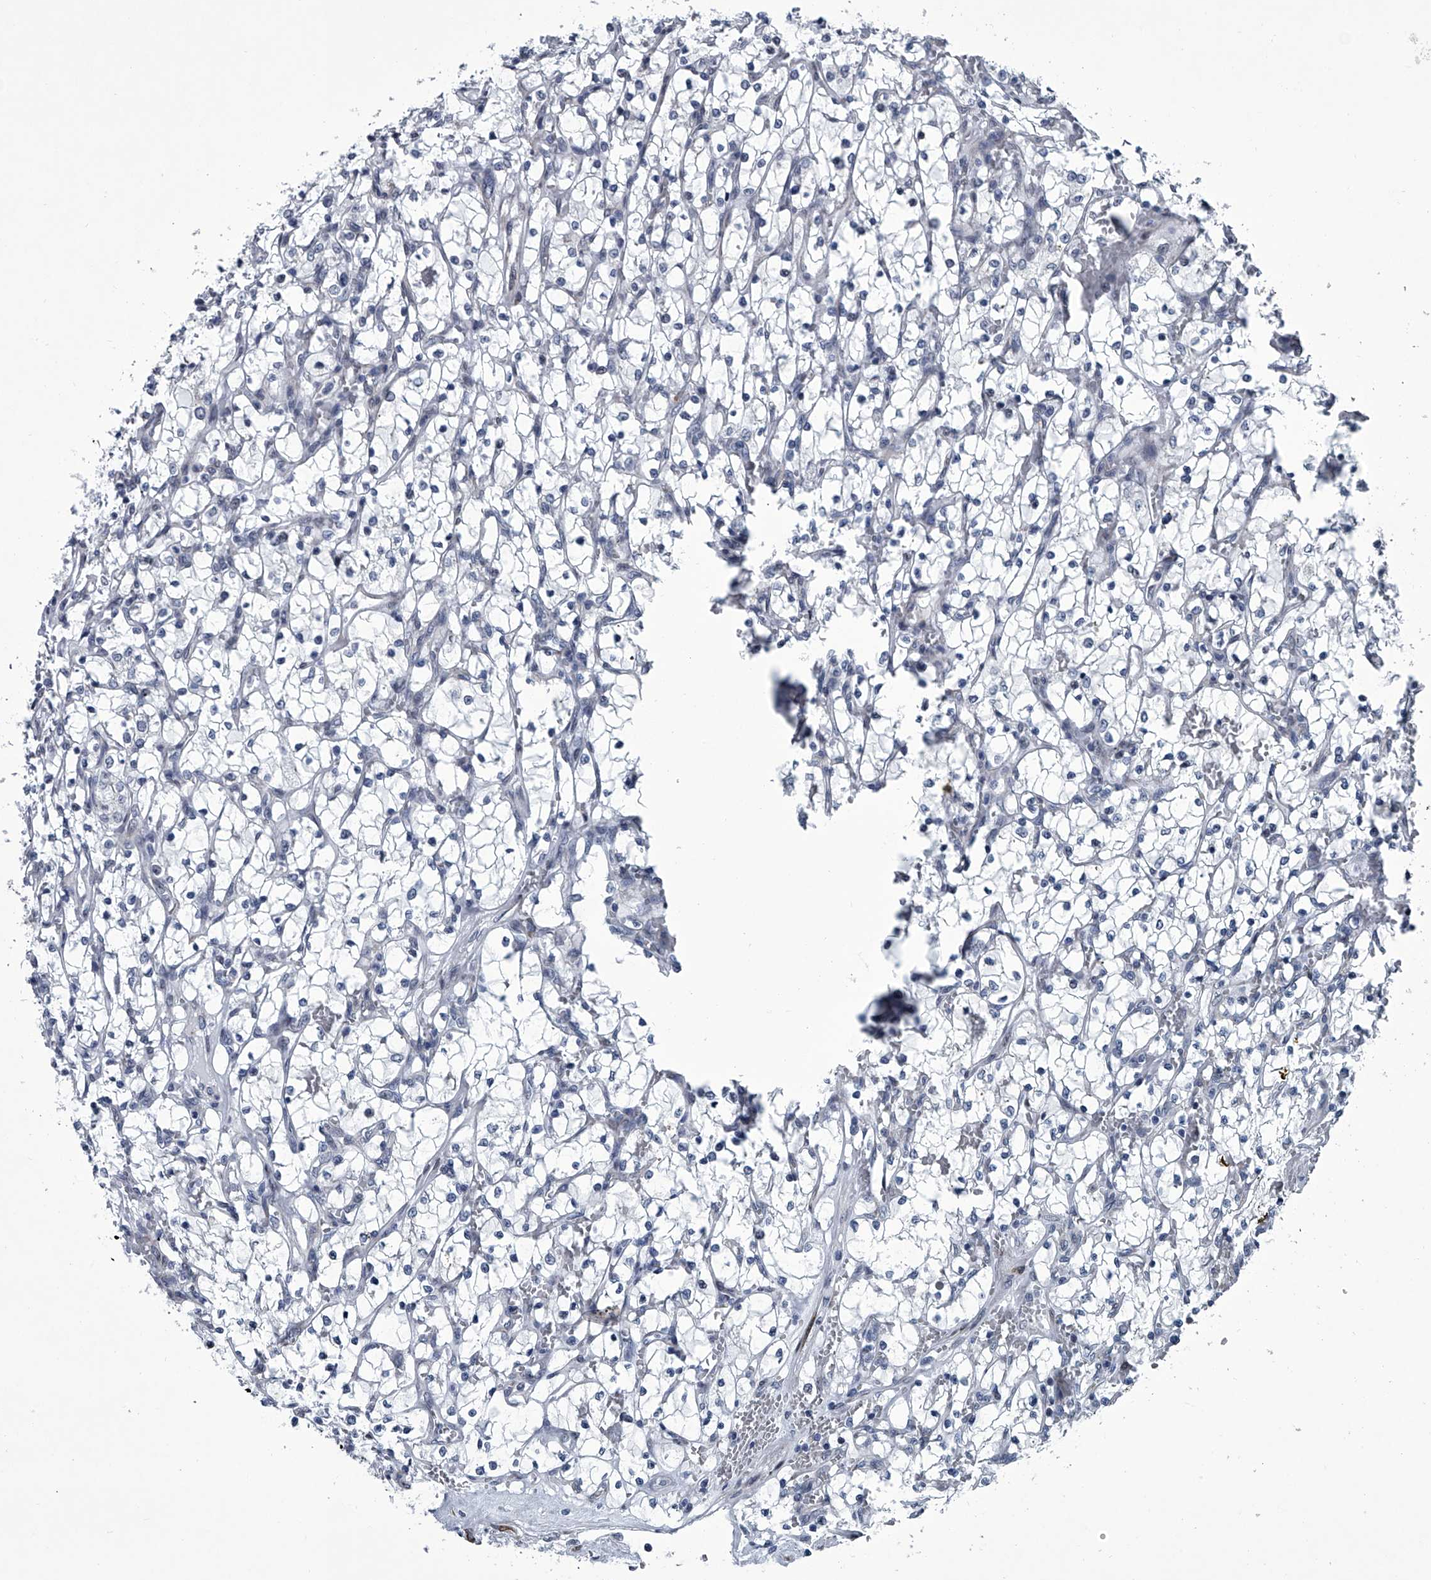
{"staining": {"intensity": "negative", "quantity": "none", "location": "none"}, "tissue": "renal cancer", "cell_type": "Tumor cells", "image_type": "cancer", "snomed": [{"axis": "morphology", "description": "Adenocarcinoma, NOS"}, {"axis": "topography", "description": "Kidney"}], "caption": "Renal adenocarcinoma was stained to show a protein in brown. There is no significant staining in tumor cells.", "gene": "PPP2R5D", "patient": {"sex": "female", "age": 69}}